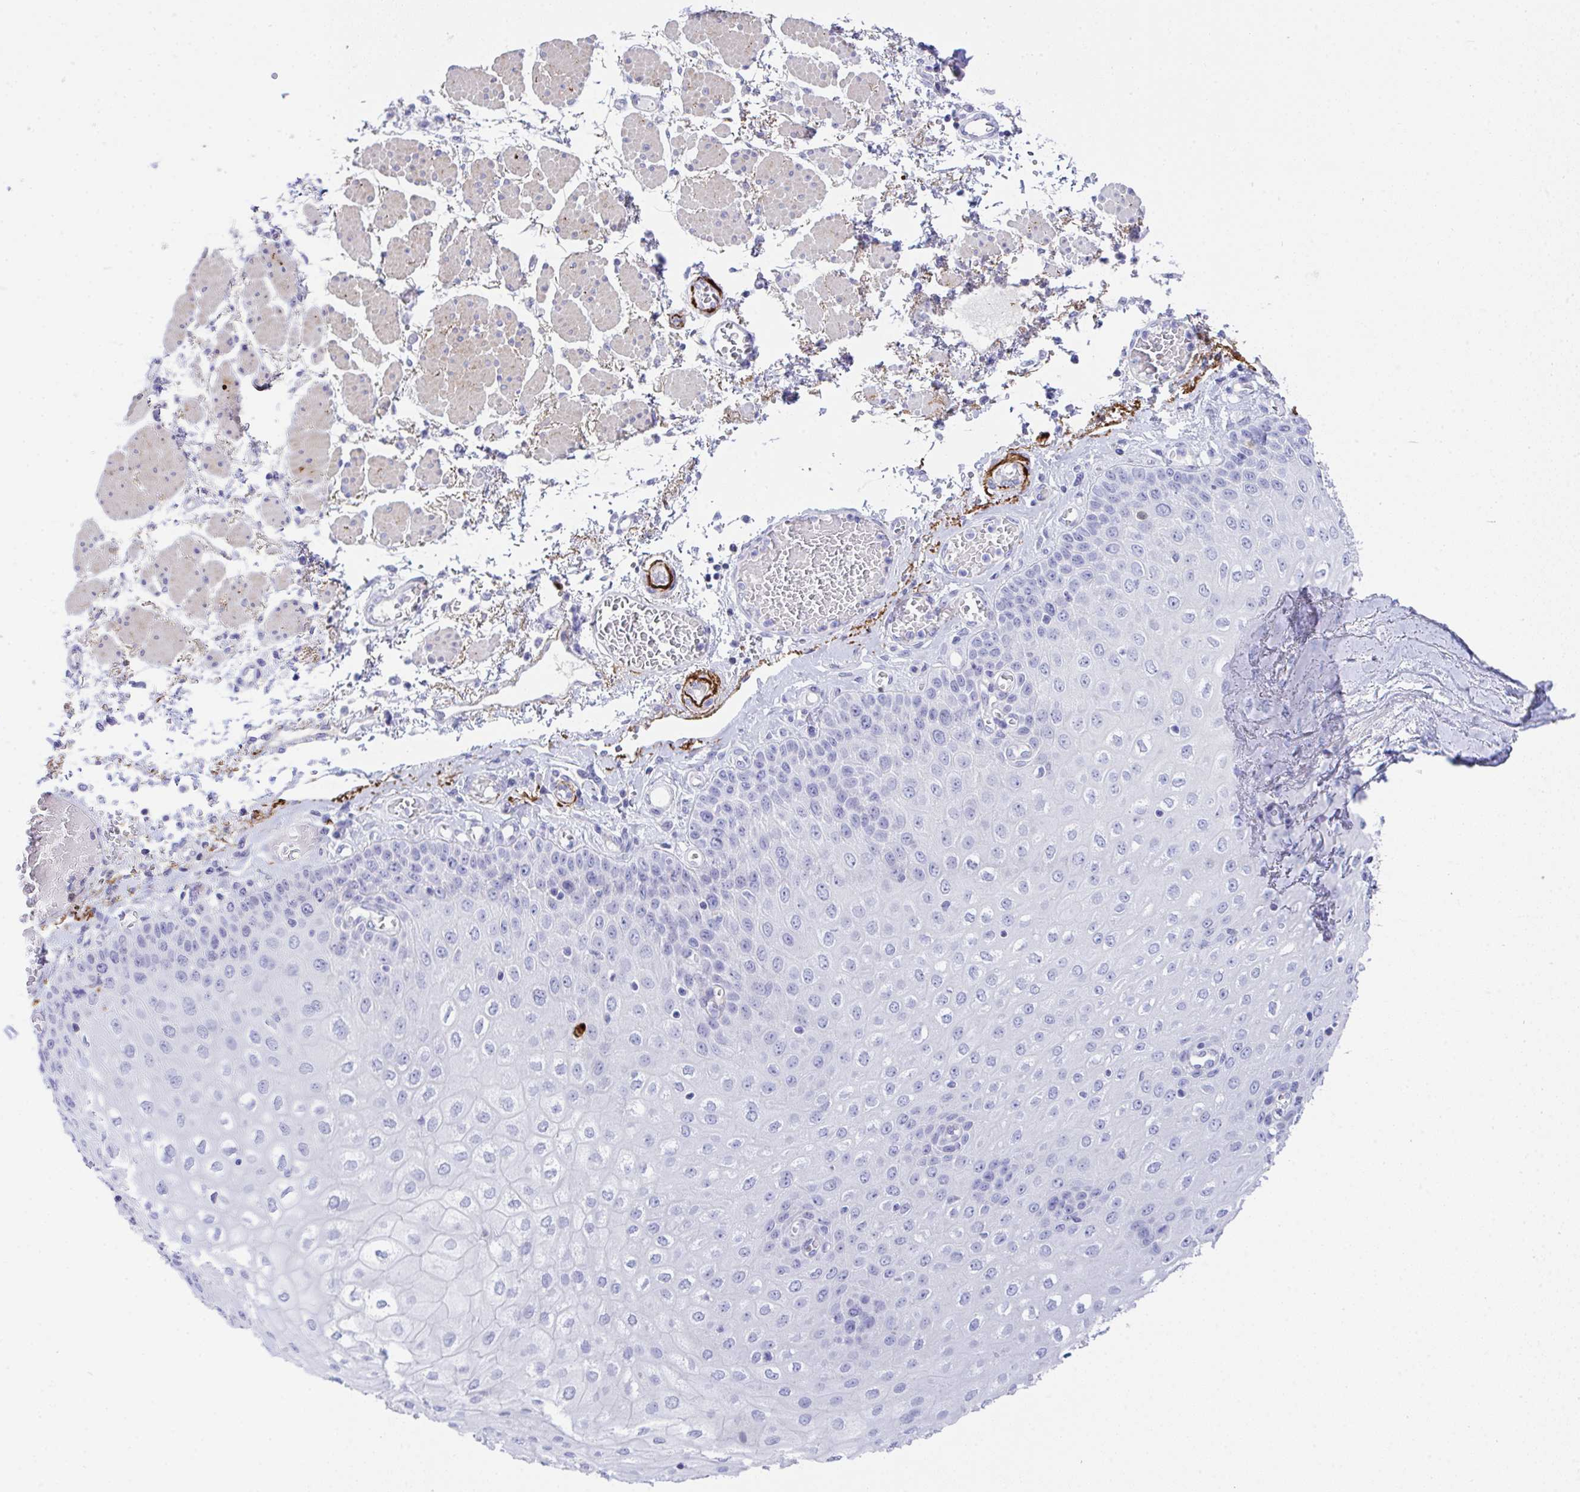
{"staining": {"intensity": "negative", "quantity": "none", "location": "none"}, "tissue": "esophagus", "cell_type": "Squamous epithelial cells", "image_type": "normal", "snomed": [{"axis": "morphology", "description": "Normal tissue, NOS"}, {"axis": "morphology", "description": "Adenocarcinoma, NOS"}, {"axis": "topography", "description": "Esophagus"}], "caption": "Immunohistochemistry (IHC) of normal esophagus exhibits no expression in squamous epithelial cells. (Brightfield microscopy of DAB immunohistochemistry at high magnification).", "gene": "KMT2E", "patient": {"sex": "male", "age": 81}}